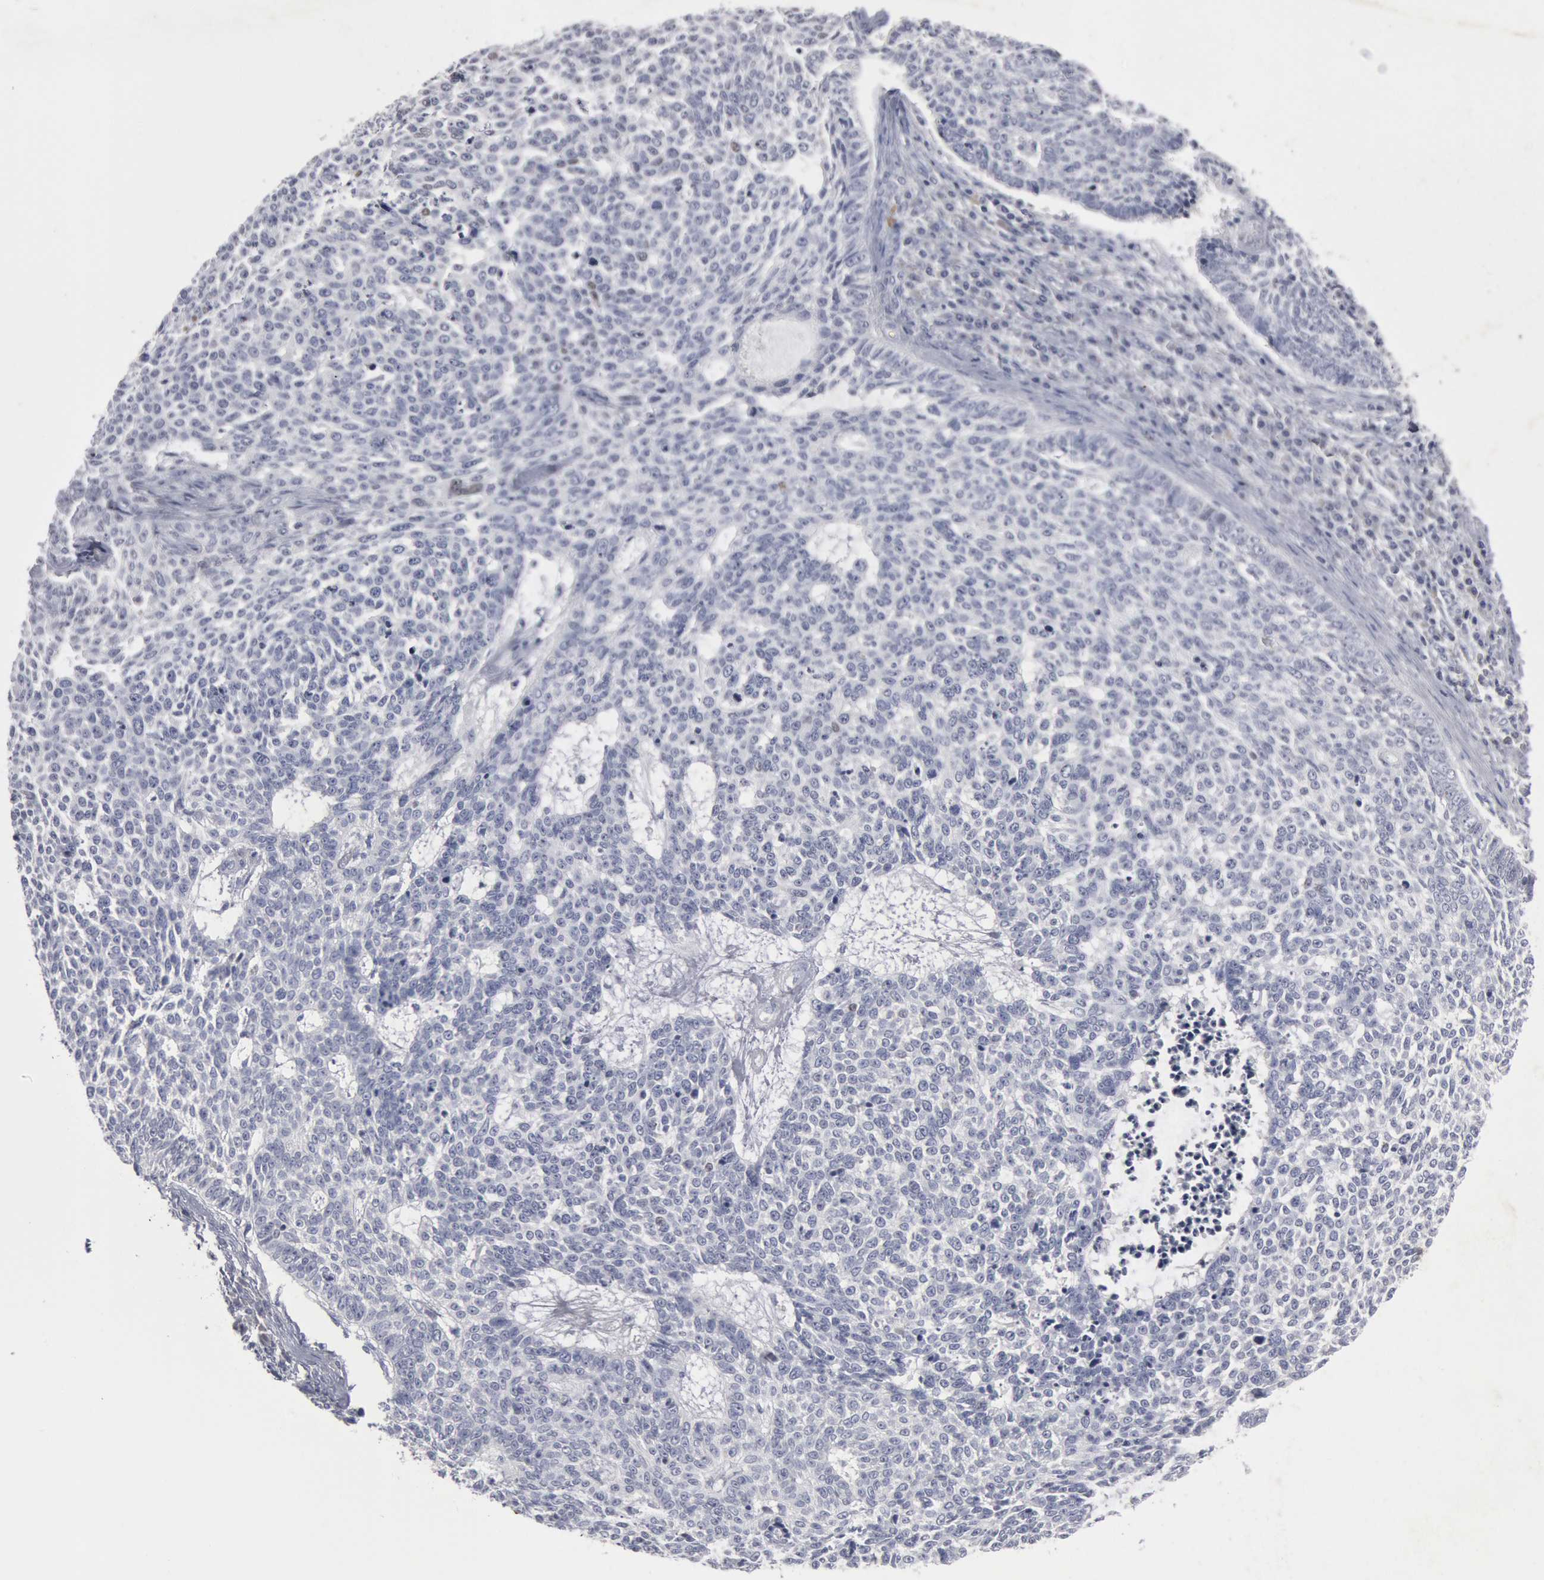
{"staining": {"intensity": "negative", "quantity": "none", "location": "none"}, "tissue": "skin cancer", "cell_type": "Tumor cells", "image_type": "cancer", "snomed": [{"axis": "morphology", "description": "Basal cell carcinoma"}, {"axis": "topography", "description": "Skin"}], "caption": "DAB (3,3'-diaminobenzidine) immunohistochemical staining of skin basal cell carcinoma displays no significant expression in tumor cells.", "gene": "FOXA2", "patient": {"sex": "female", "age": 89}}